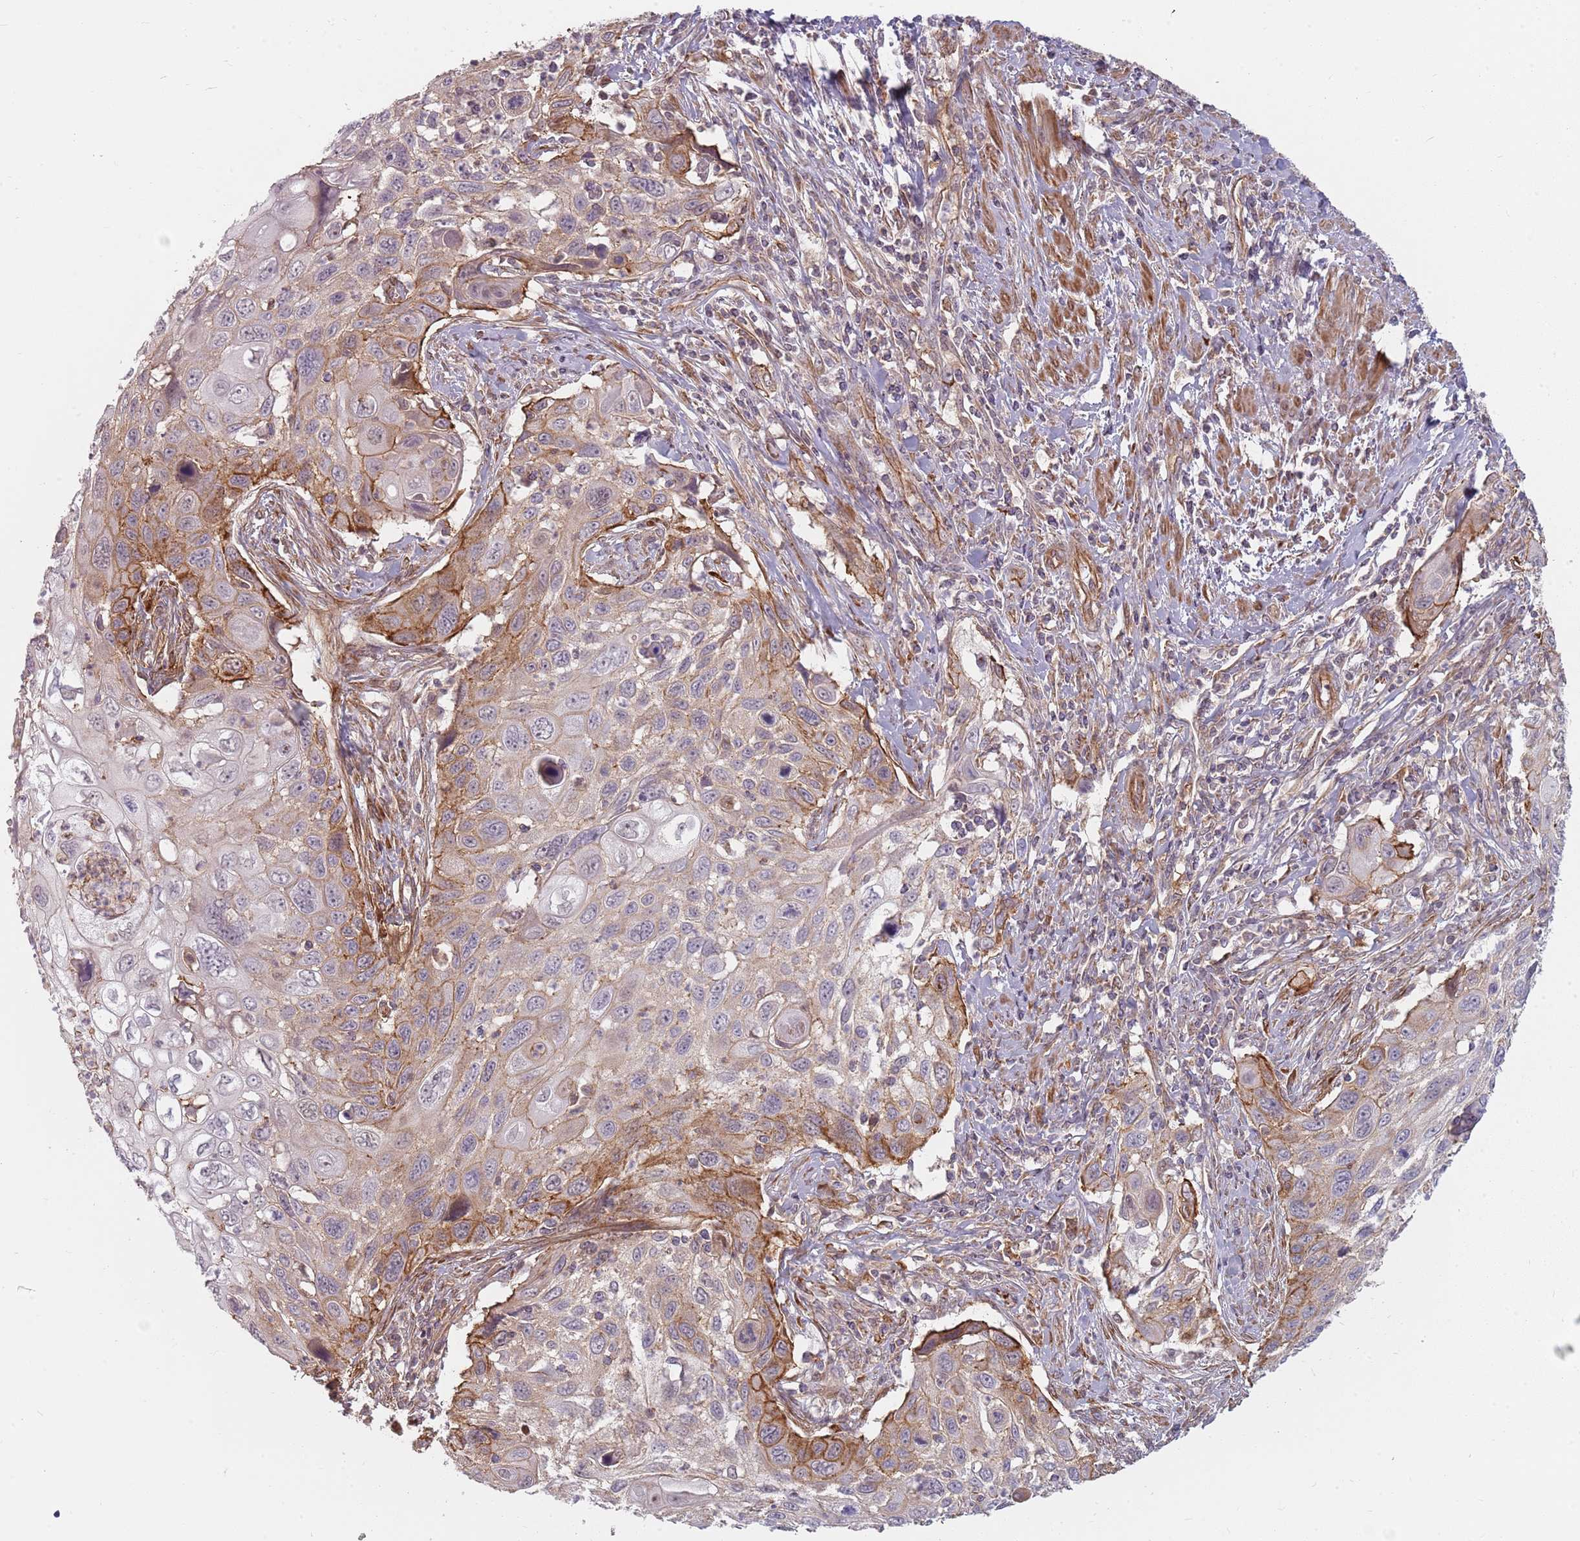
{"staining": {"intensity": "moderate", "quantity": "<25%", "location": "cytoplasmic/membranous"}, "tissue": "cervical cancer", "cell_type": "Tumor cells", "image_type": "cancer", "snomed": [{"axis": "morphology", "description": "Squamous cell carcinoma, NOS"}, {"axis": "topography", "description": "Cervix"}], "caption": "Brown immunohistochemical staining in cervical squamous cell carcinoma exhibits moderate cytoplasmic/membranous staining in about <25% of tumor cells.", "gene": "PPP1R14C", "patient": {"sex": "female", "age": 70}}